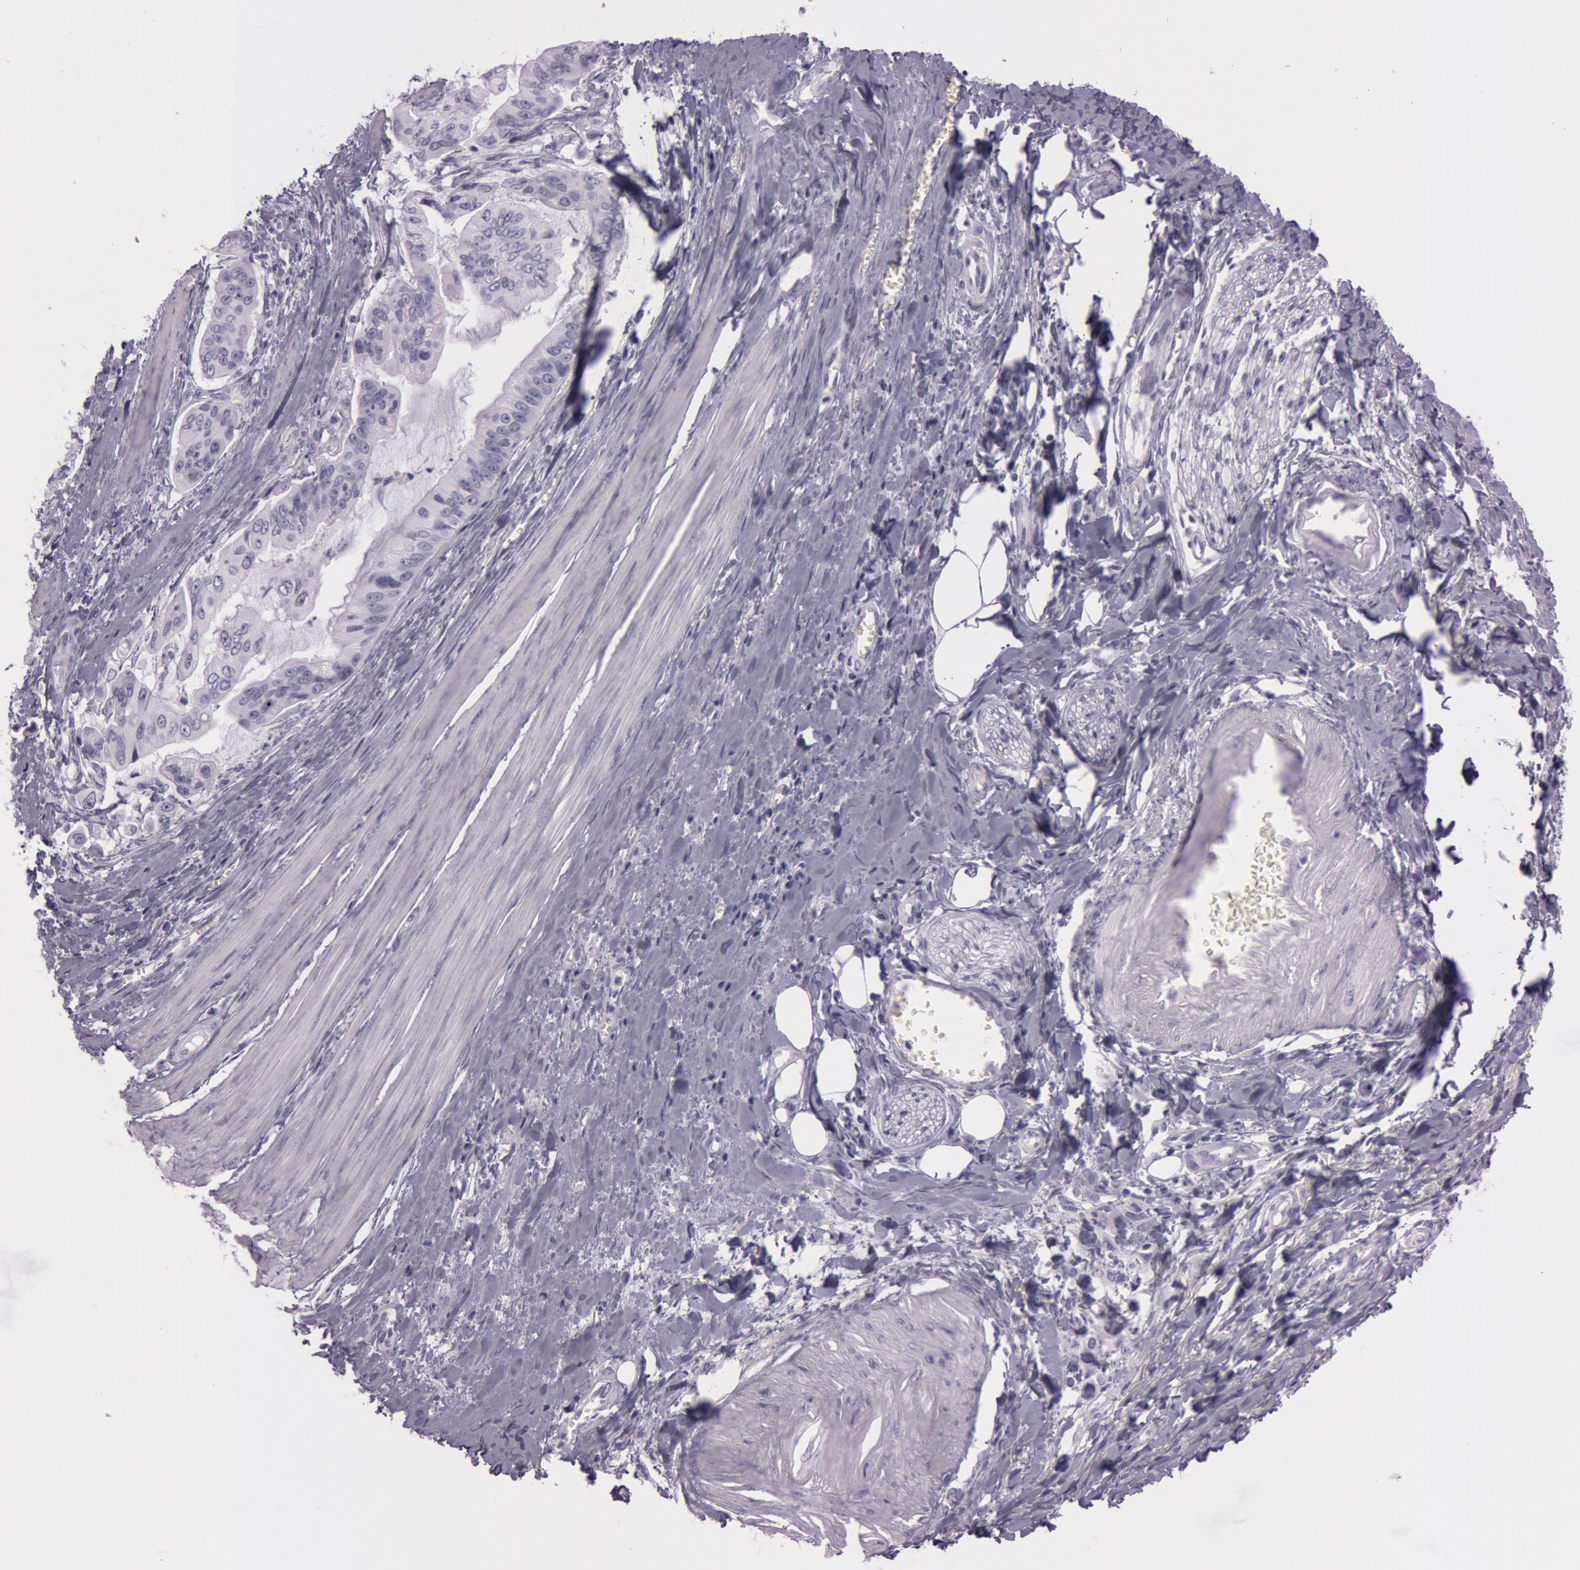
{"staining": {"intensity": "negative", "quantity": "none", "location": "none"}, "tissue": "stomach cancer", "cell_type": "Tumor cells", "image_type": "cancer", "snomed": [{"axis": "morphology", "description": "Adenocarcinoma, NOS"}, {"axis": "topography", "description": "Stomach, upper"}], "caption": "IHC micrograph of neoplastic tissue: stomach cancer (adenocarcinoma) stained with DAB demonstrates no significant protein expression in tumor cells.", "gene": "S100A7", "patient": {"sex": "male", "age": 80}}